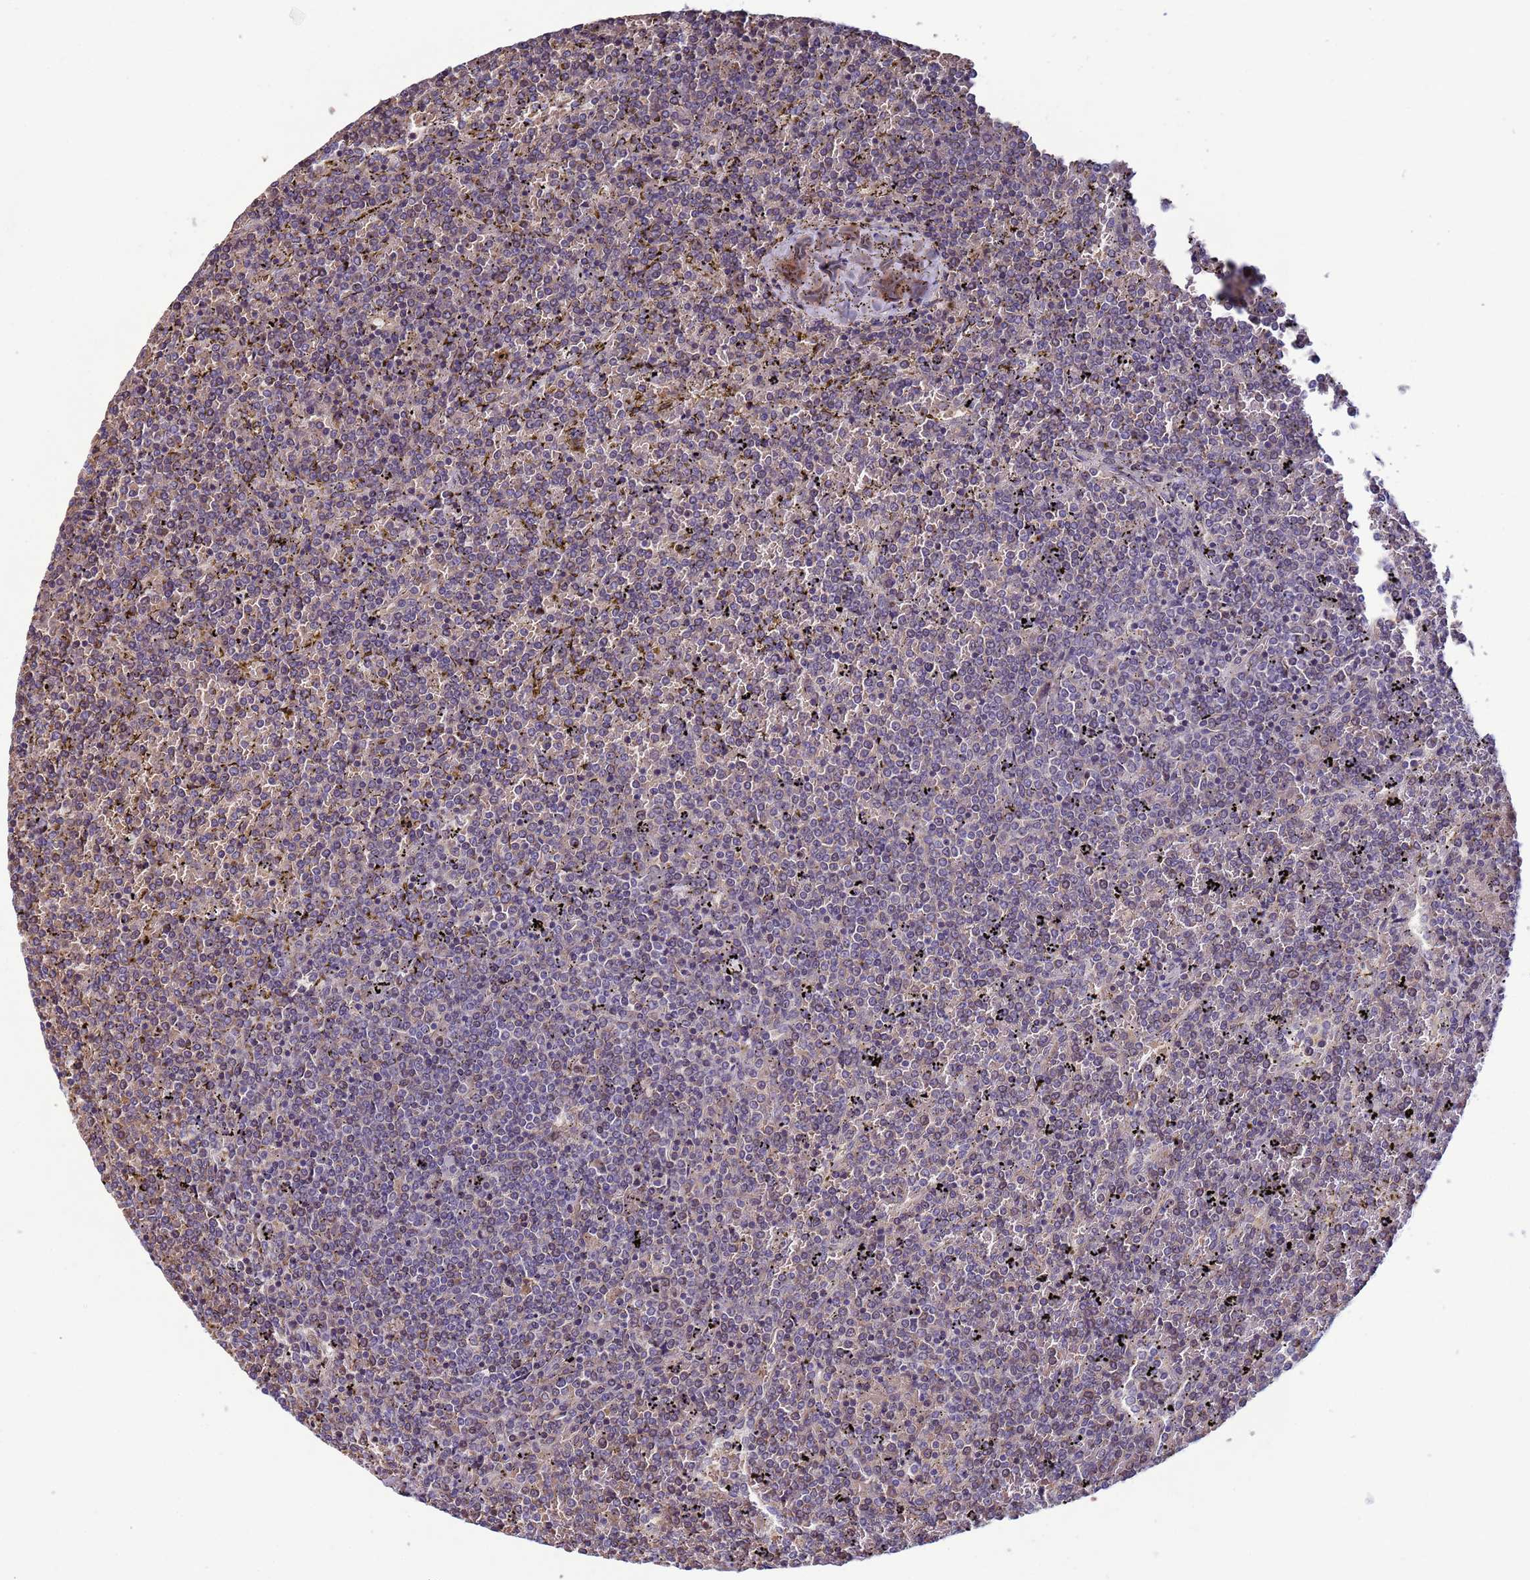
{"staining": {"intensity": "weak", "quantity": "<25%", "location": "nuclear"}, "tissue": "lymphoma", "cell_type": "Tumor cells", "image_type": "cancer", "snomed": [{"axis": "morphology", "description": "Malignant lymphoma, non-Hodgkin's type, Low grade"}, {"axis": "topography", "description": "Spleen"}], "caption": "A high-resolution image shows immunohistochemistry (IHC) staining of lymphoma, which displays no significant staining in tumor cells.", "gene": "CLHC1", "patient": {"sex": "female", "age": 19}}